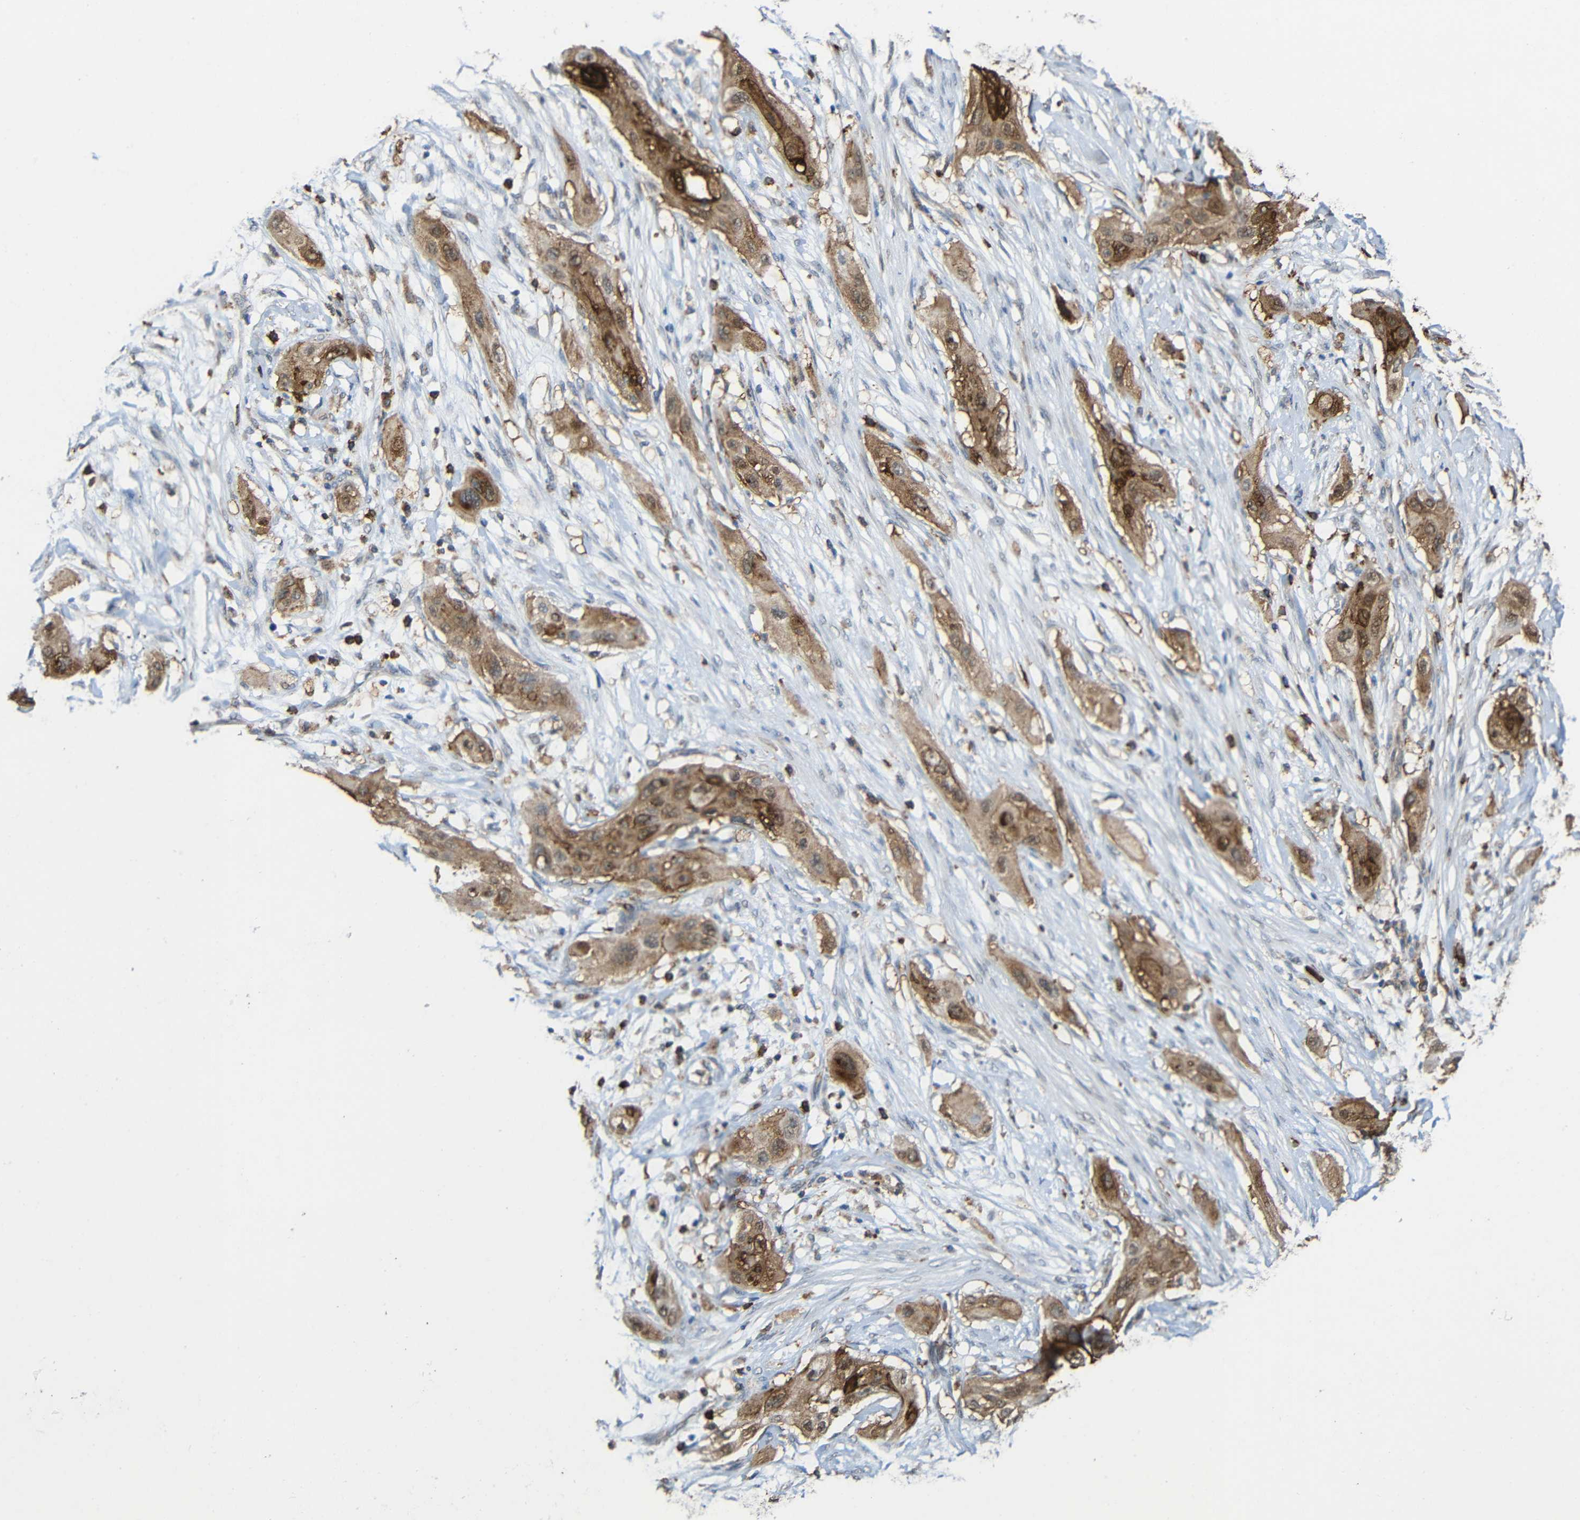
{"staining": {"intensity": "moderate", "quantity": ">75%", "location": "cytoplasmic/membranous"}, "tissue": "lung cancer", "cell_type": "Tumor cells", "image_type": "cancer", "snomed": [{"axis": "morphology", "description": "Squamous cell carcinoma, NOS"}, {"axis": "topography", "description": "Lung"}], "caption": "Human squamous cell carcinoma (lung) stained for a protein (brown) reveals moderate cytoplasmic/membranous positive expression in about >75% of tumor cells.", "gene": "C1GALT1", "patient": {"sex": "female", "age": 47}}